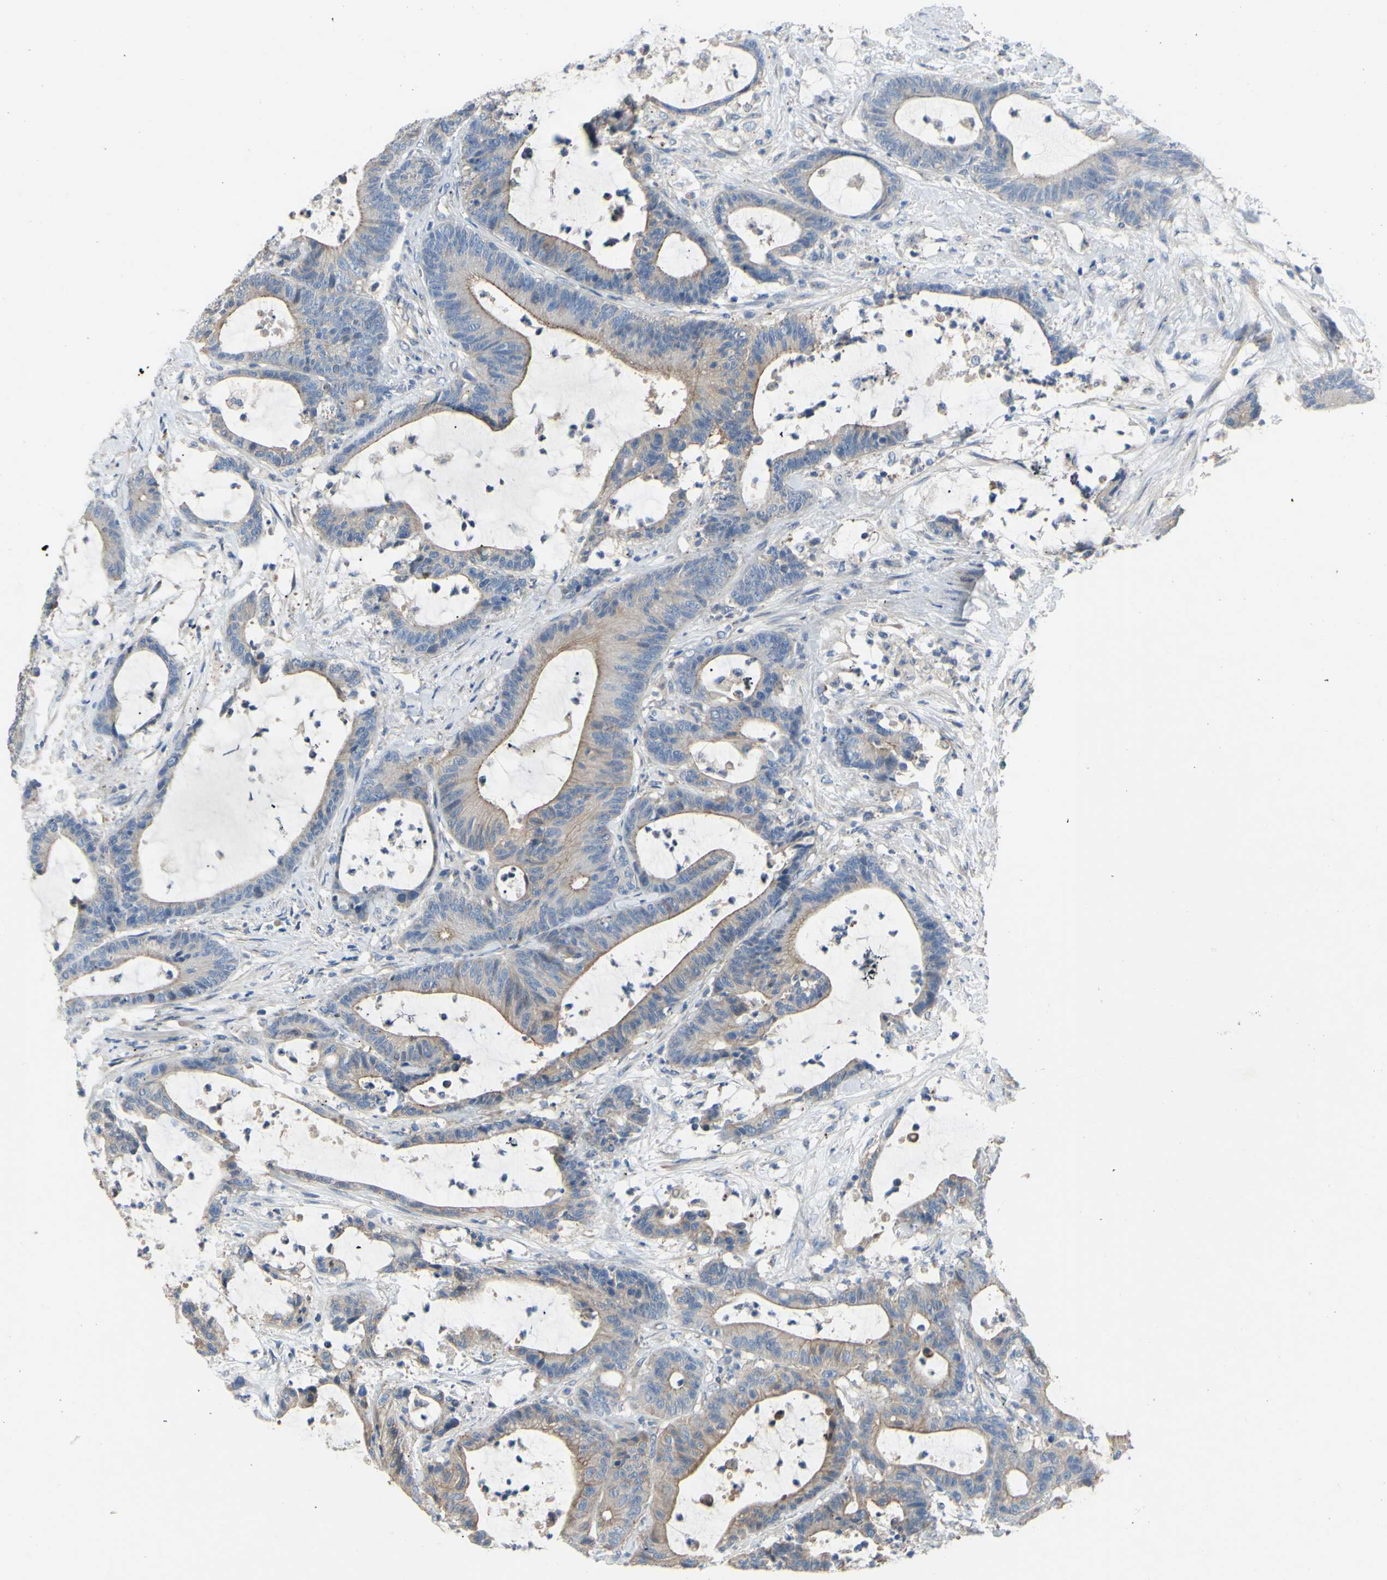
{"staining": {"intensity": "moderate", "quantity": "25%-75%", "location": "cytoplasmic/membranous"}, "tissue": "colorectal cancer", "cell_type": "Tumor cells", "image_type": "cancer", "snomed": [{"axis": "morphology", "description": "Adenocarcinoma, NOS"}, {"axis": "topography", "description": "Colon"}], "caption": "This photomicrograph demonstrates colorectal adenocarcinoma stained with immunohistochemistry (IHC) to label a protein in brown. The cytoplasmic/membranous of tumor cells show moderate positivity for the protein. Nuclei are counter-stained blue.", "gene": "TMEM59L", "patient": {"sex": "female", "age": 84}}